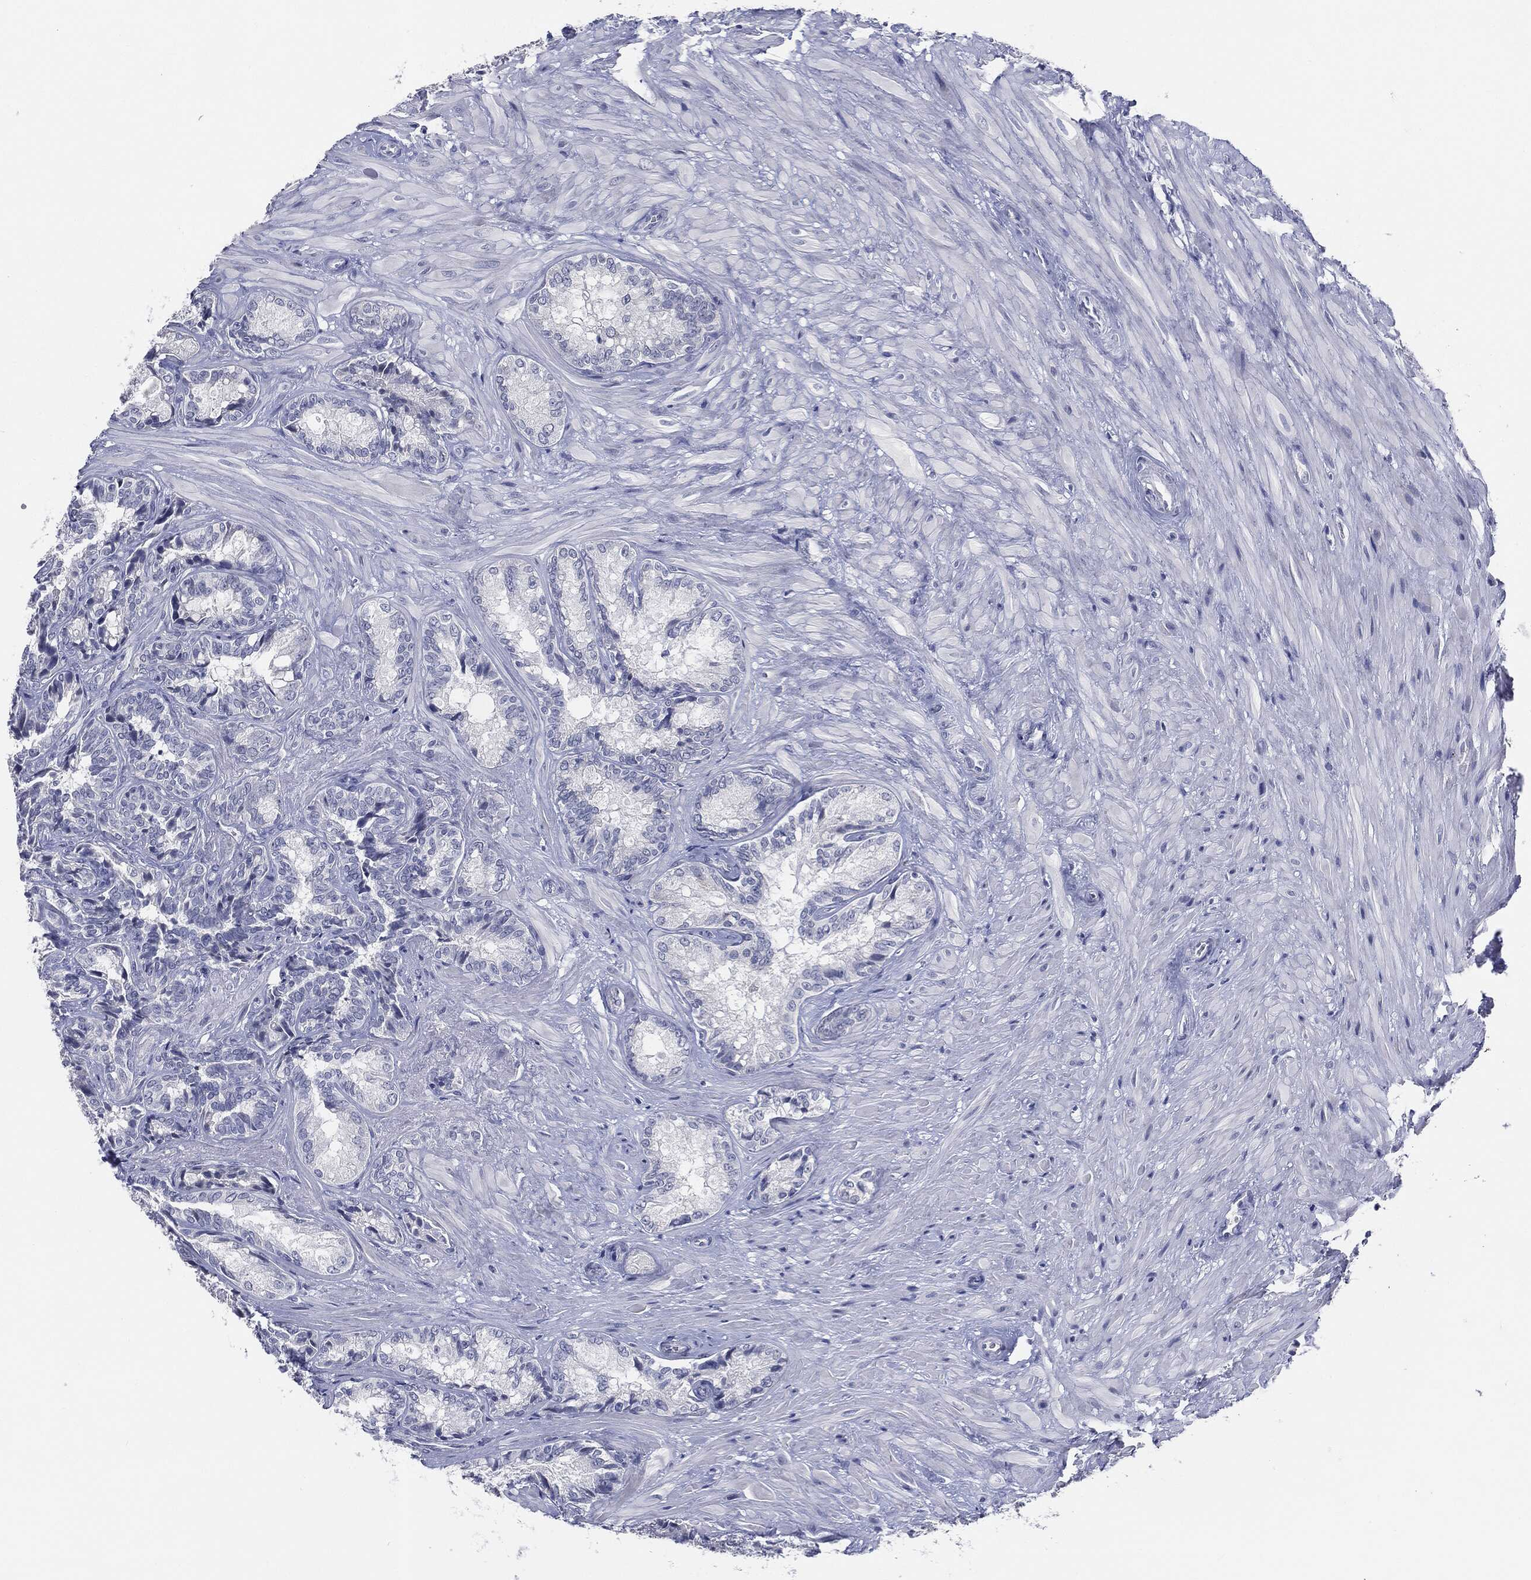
{"staining": {"intensity": "negative", "quantity": "none", "location": "none"}, "tissue": "seminal vesicle", "cell_type": "Glandular cells", "image_type": "normal", "snomed": [{"axis": "morphology", "description": "Normal tissue, NOS"}, {"axis": "topography", "description": "Seminal veicle"}], "caption": "This is an immunohistochemistry (IHC) histopathology image of unremarkable seminal vesicle. There is no expression in glandular cells.", "gene": "CGB1", "patient": {"sex": "male", "age": 68}}